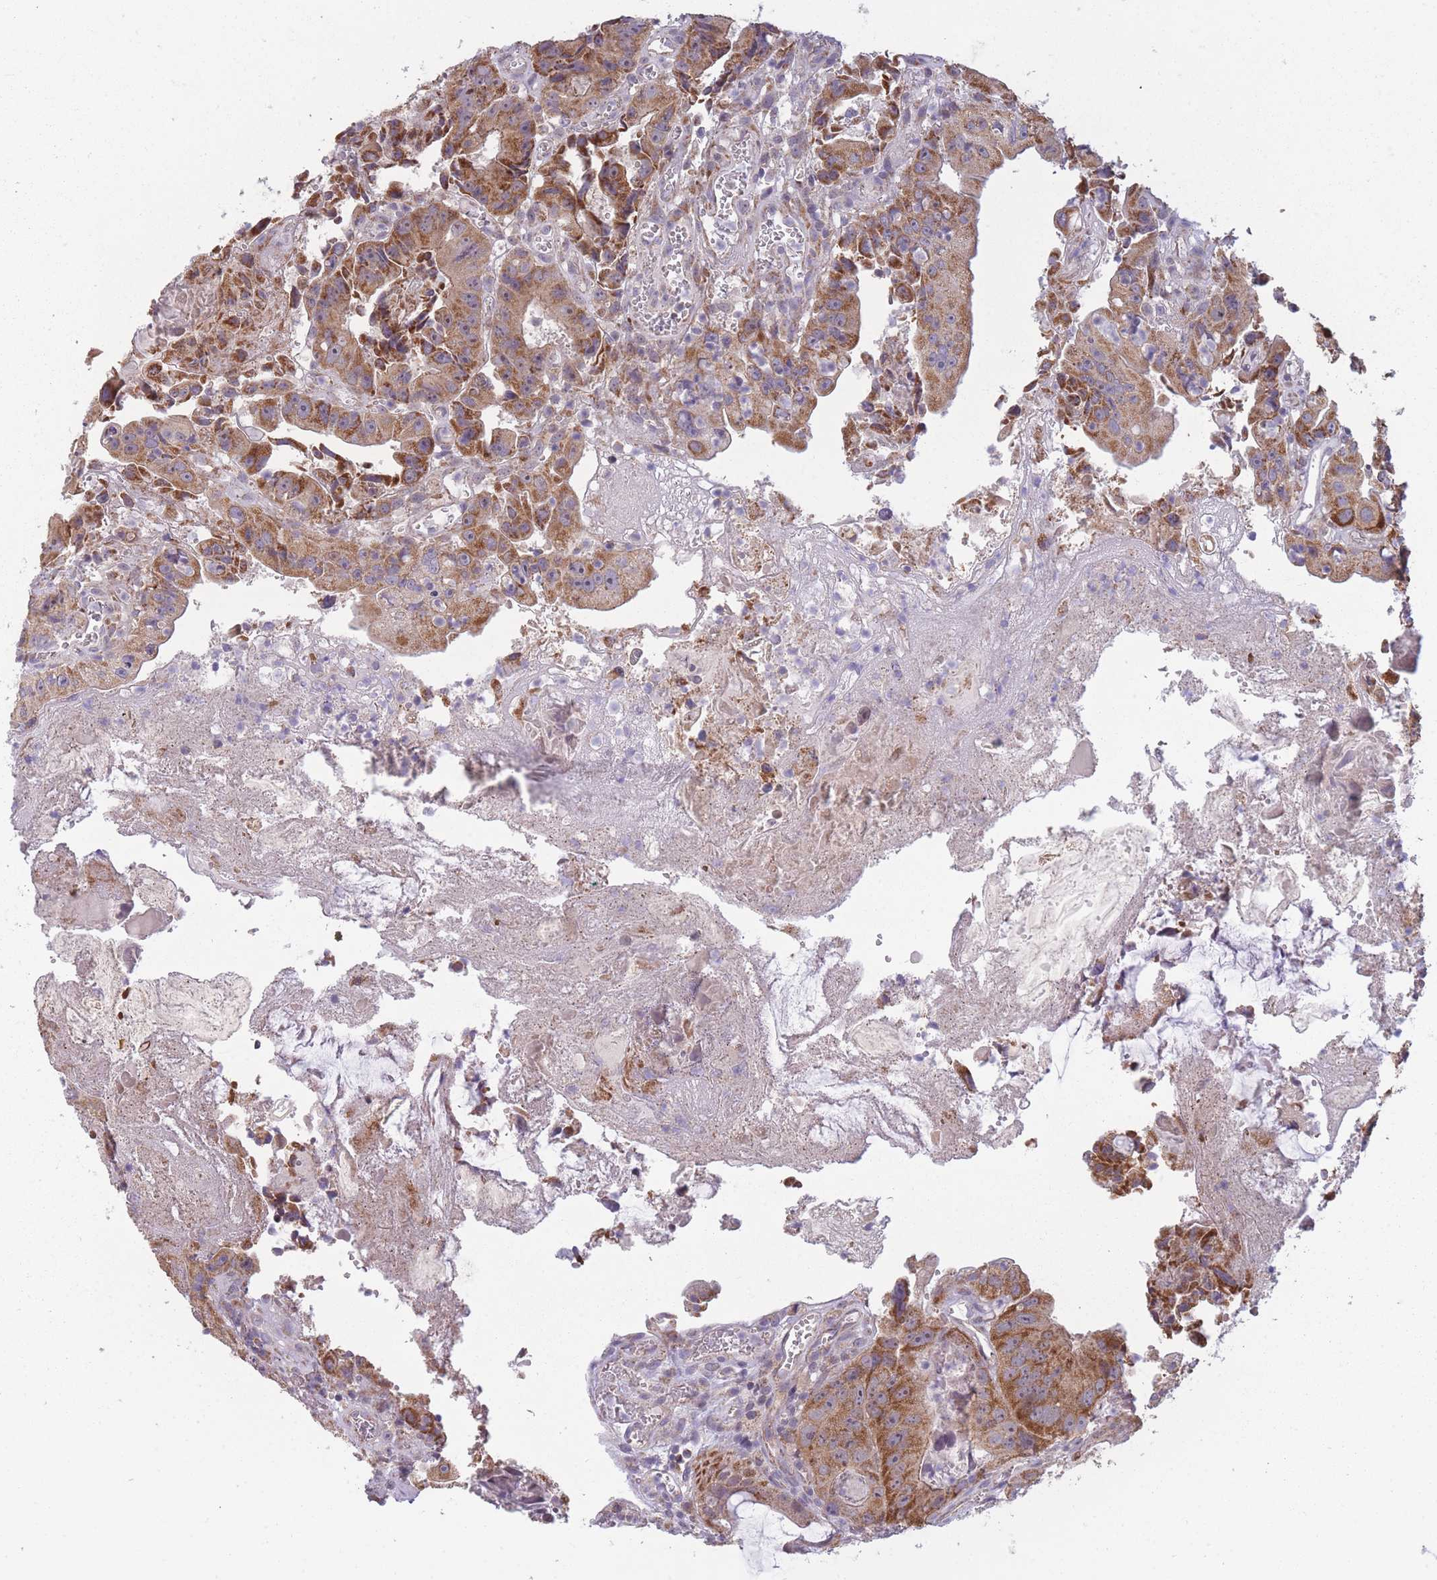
{"staining": {"intensity": "moderate", "quantity": ">75%", "location": "cytoplasmic/membranous"}, "tissue": "colorectal cancer", "cell_type": "Tumor cells", "image_type": "cancer", "snomed": [{"axis": "morphology", "description": "Adenocarcinoma, NOS"}, {"axis": "topography", "description": "Colon"}], "caption": "Moderate cytoplasmic/membranous expression is seen in about >75% of tumor cells in colorectal adenocarcinoma.", "gene": "MRPS18C", "patient": {"sex": "female", "age": 86}}